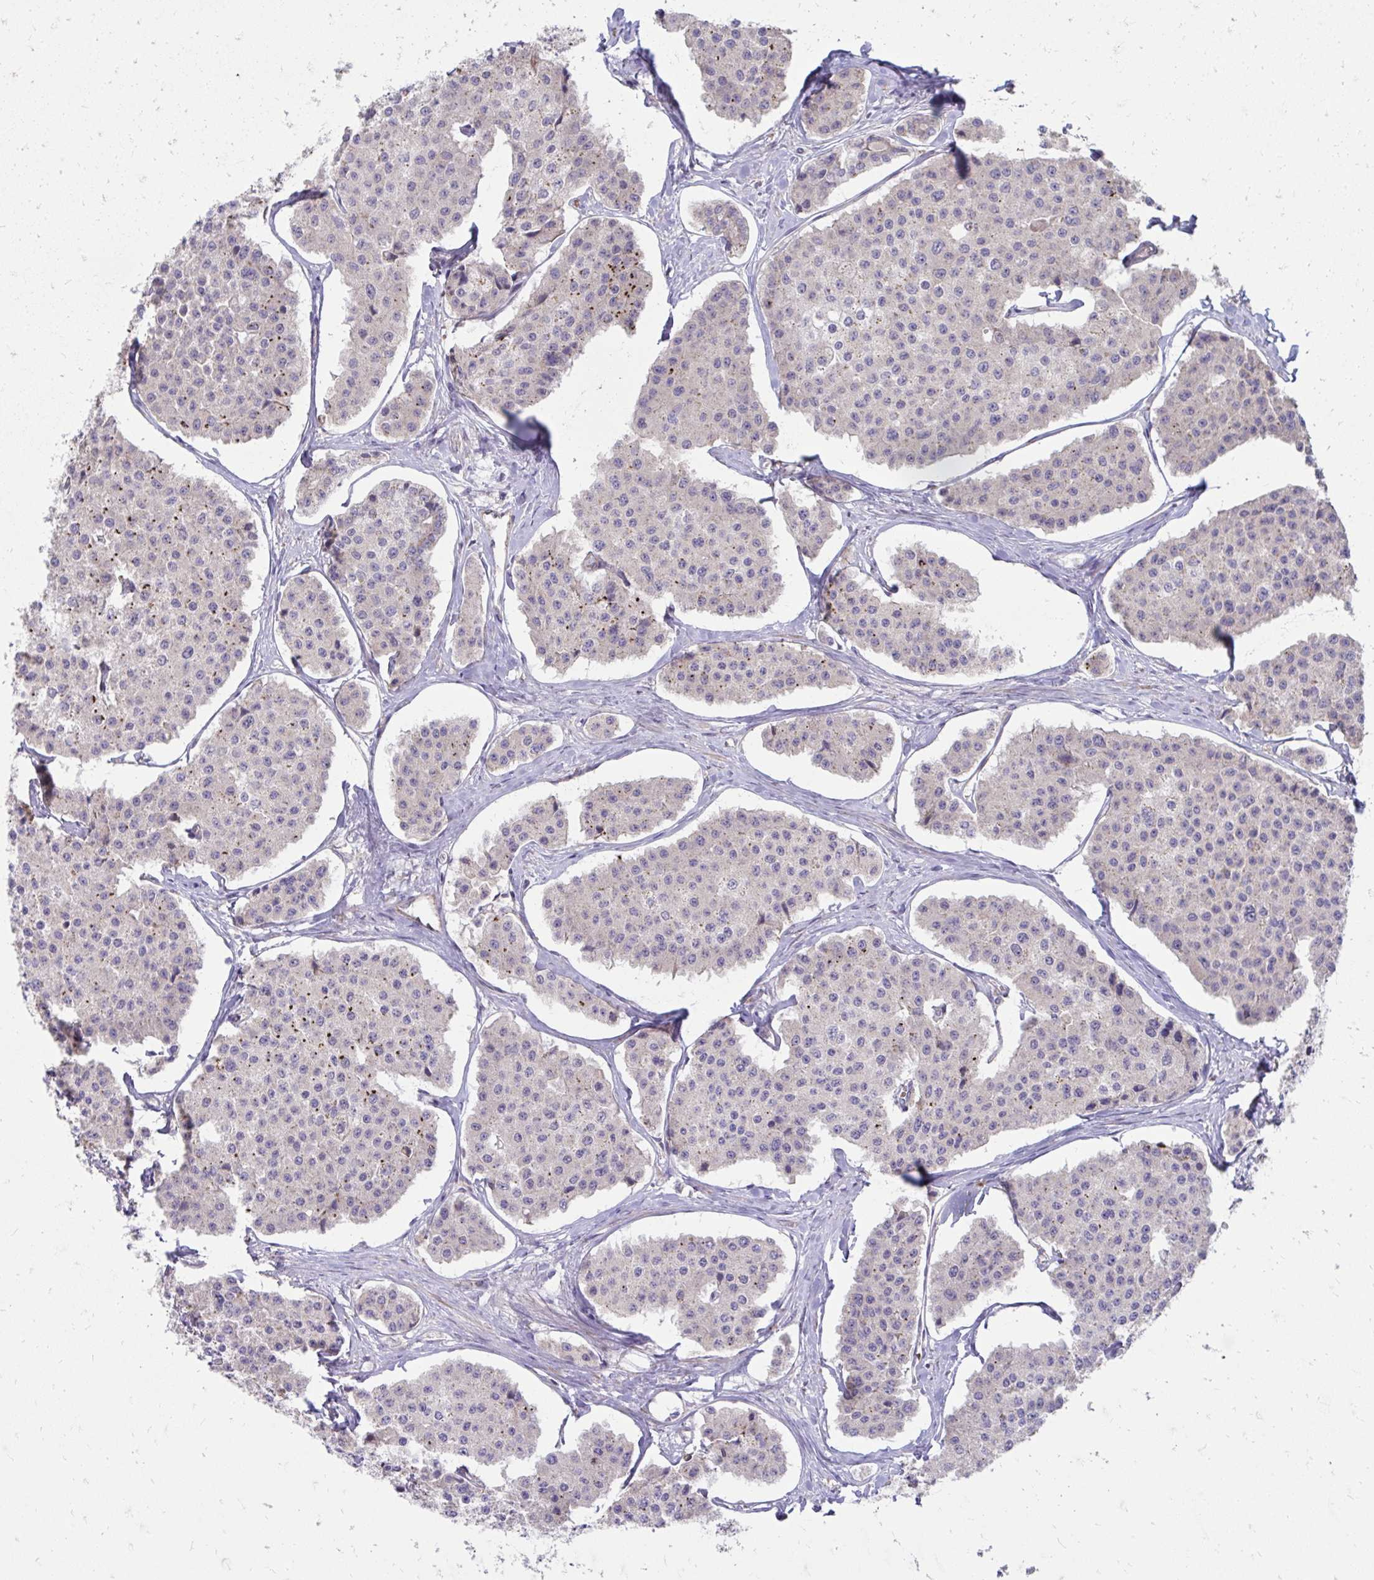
{"staining": {"intensity": "moderate", "quantity": "<25%", "location": "cytoplasmic/membranous"}, "tissue": "carcinoid", "cell_type": "Tumor cells", "image_type": "cancer", "snomed": [{"axis": "morphology", "description": "Carcinoid, malignant, NOS"}, {"axis": "topography", "description": "Small intestine"}], "caption": "Moderate cytoplasmic/membranous positivity is seen in about <25% of tumor cells in carcinoid (malignant).", "gene": "ITPR2", "patient": {"sex": "female", "age": 65}}